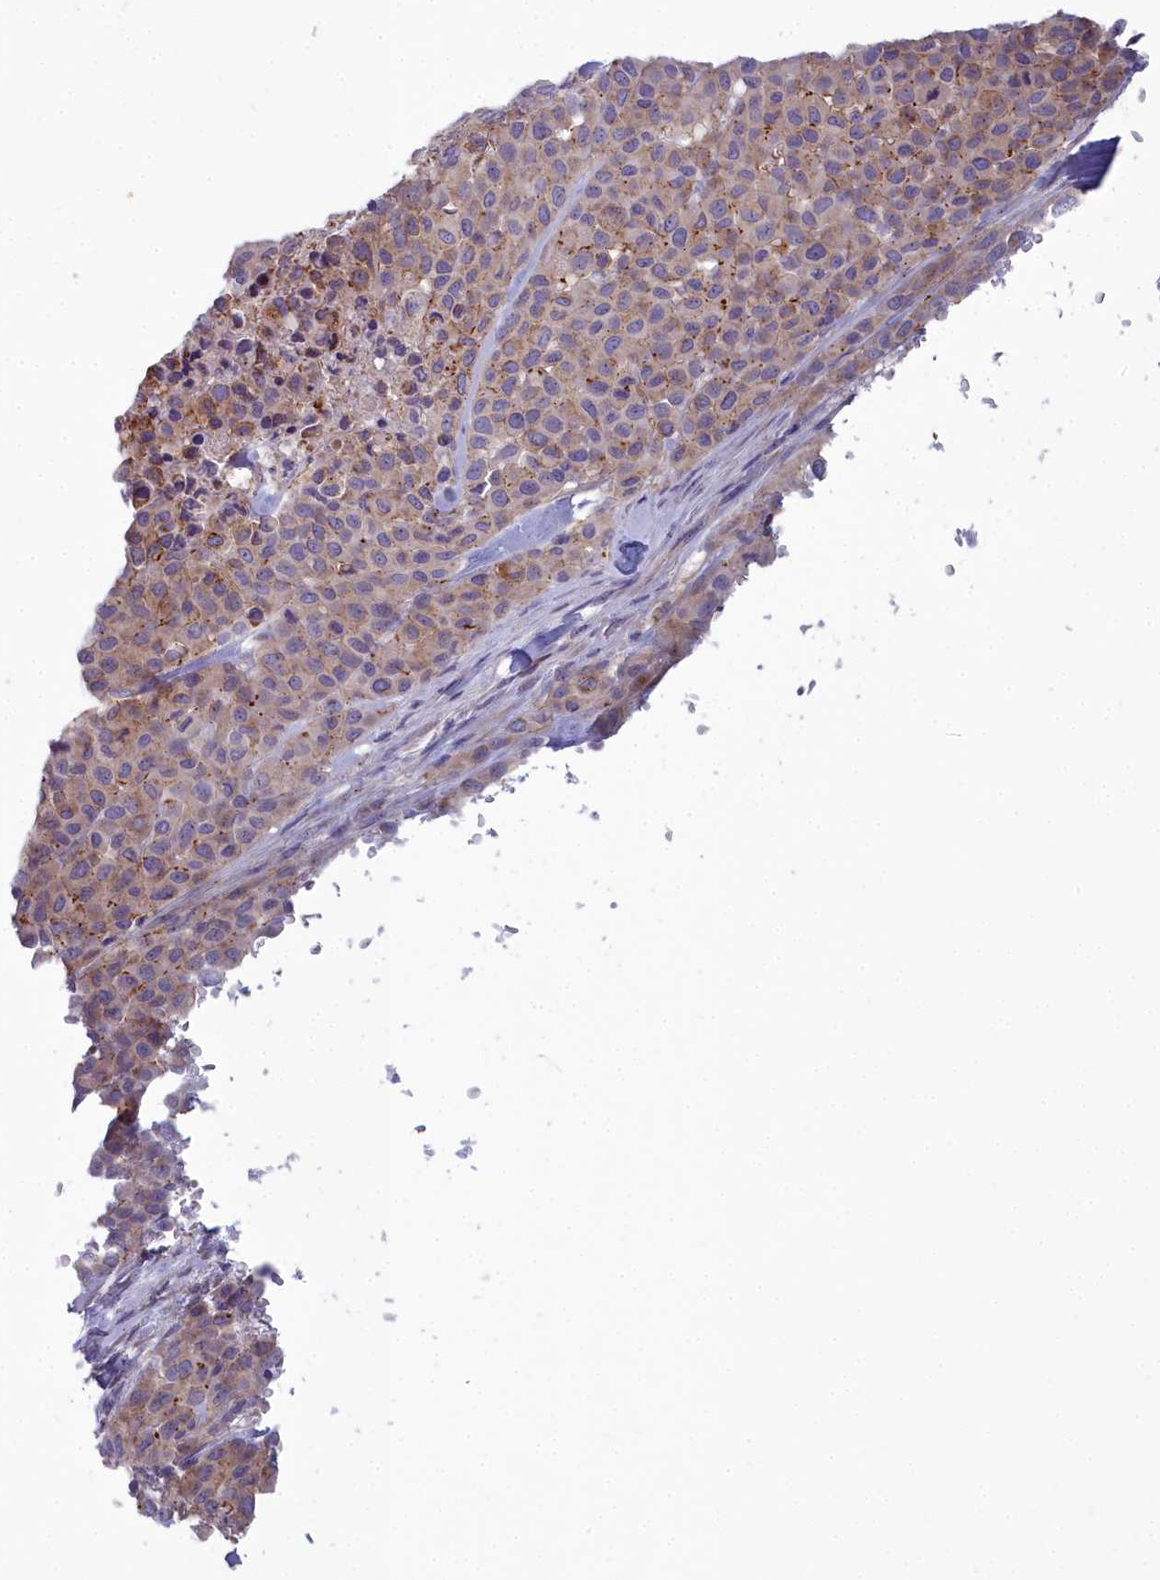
{"staining": {"intensity": "weak", "quantity": ">75%", "location": "cytoplasmic/membranous"}, "tissue": "melanoma", "cell_type": "Tumor cells", "image_type": "cancer", "snomed": [{"axis": "morphology", "description": "Malignant melanoma, Metastatic site"}, {"axis": "topography", "description": "Skin"}], "caption": "DAB immunohistochemical staining of malignant melanoma (metastatic site) displays weak cytoplasmic/membranous protein staining in approximately >75% of tumor cells.", "gene": "INSYN2A", "patient": {"sex": "female", "age": 81}}